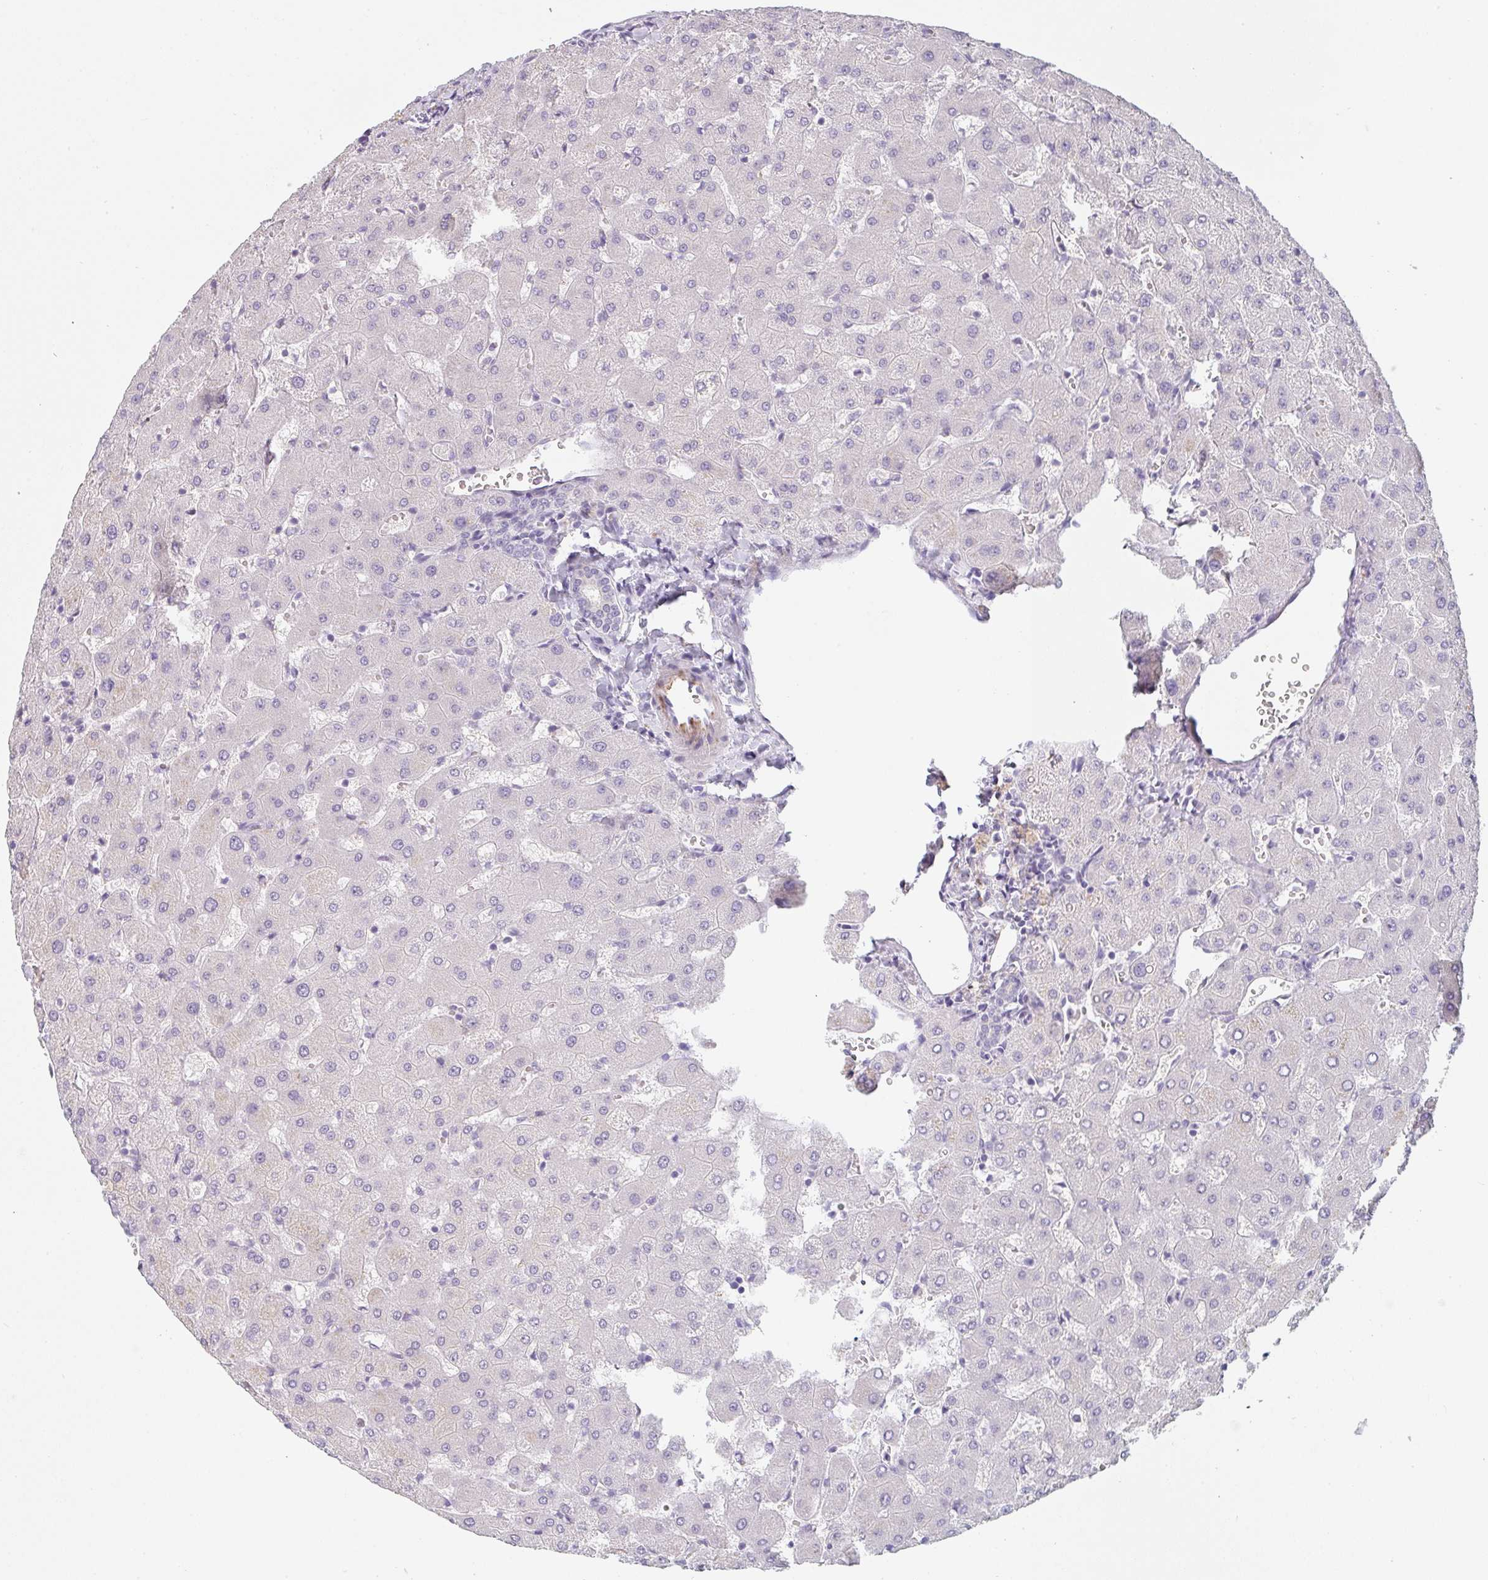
{"staining": {"intensity": "negative", "quantity": "none", "location": "none"}, "tissue": "liver", "cell_type": "Cholangiocytes", "image_type": "normal", "snomed": [{"axis": "morphology", "description": "Normal tissue, NOS"}, {"axis": "topography", "description": "Liver"}], "caption": "This is a photomicrograph of immunohistochemistry staining of benign liver, which shows no staining in cholangiocytes.", "gene": "C1QTNF8", "patient": {"sex": "female", "age": 63}}